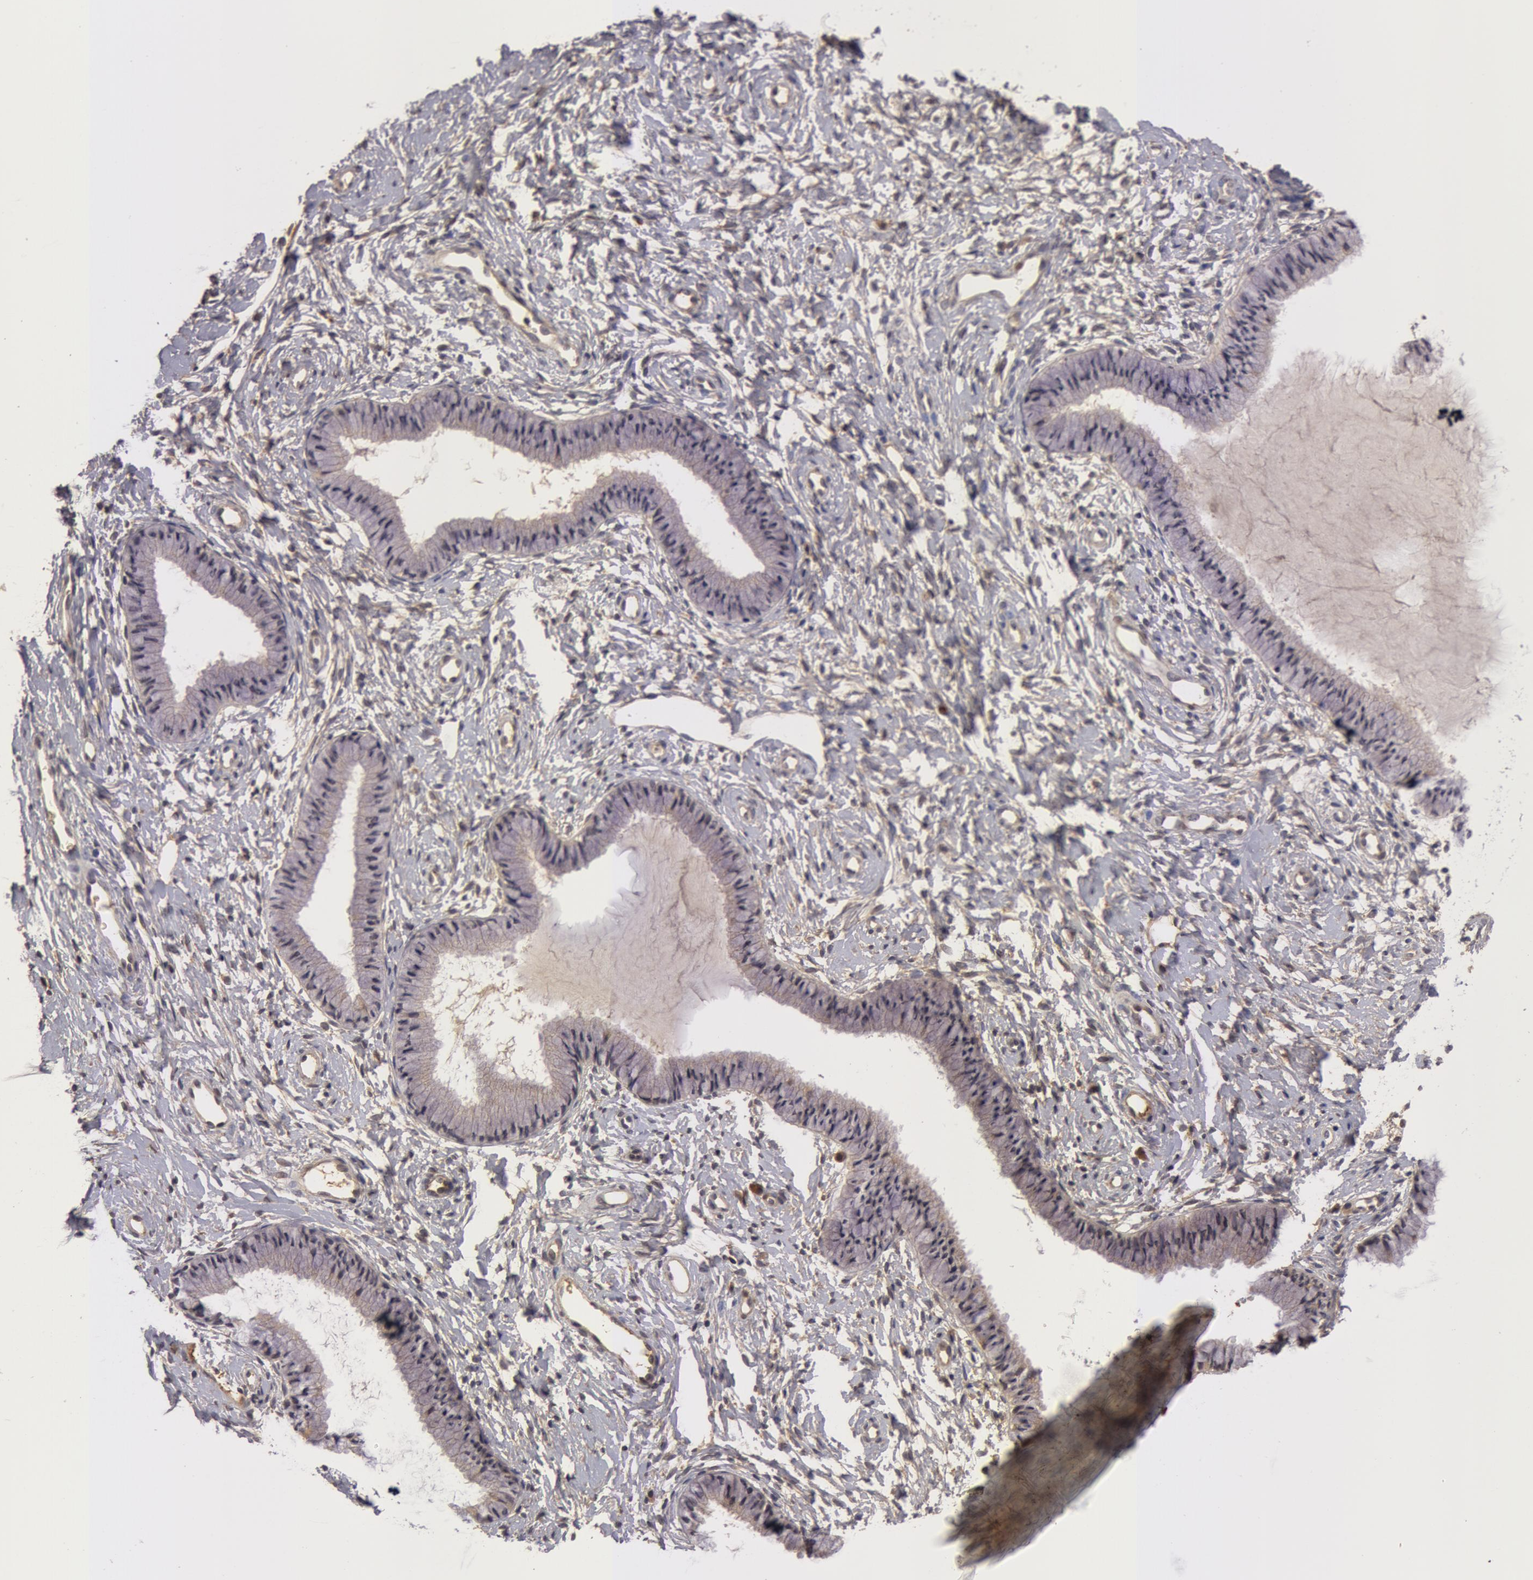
{"staining": {"intensity": "weak", "quantity": ">75%", "location": "cytoplasmic/membranous"}, "tissue": "cervix", "cell_type": "Glandular cells", "image_type": "normal", "snomed": [{"axis": "morphology", "description": "Normal tissue, NOS"}, {"axis": "topography", "description": "Cervix"}], "caption": "Immunohistochemistry histopathology image of unremarkable cervix: human cervix stained using immunohistochemistry (IHC) displays low levels of weak protein expression localized specifically in the cytoplasmic/membranous of glandular cells, appearing as a cytoplasmic/membranous brown color.", "gene": "BCHE", "patient": {"sex": "female", "age": 46}}